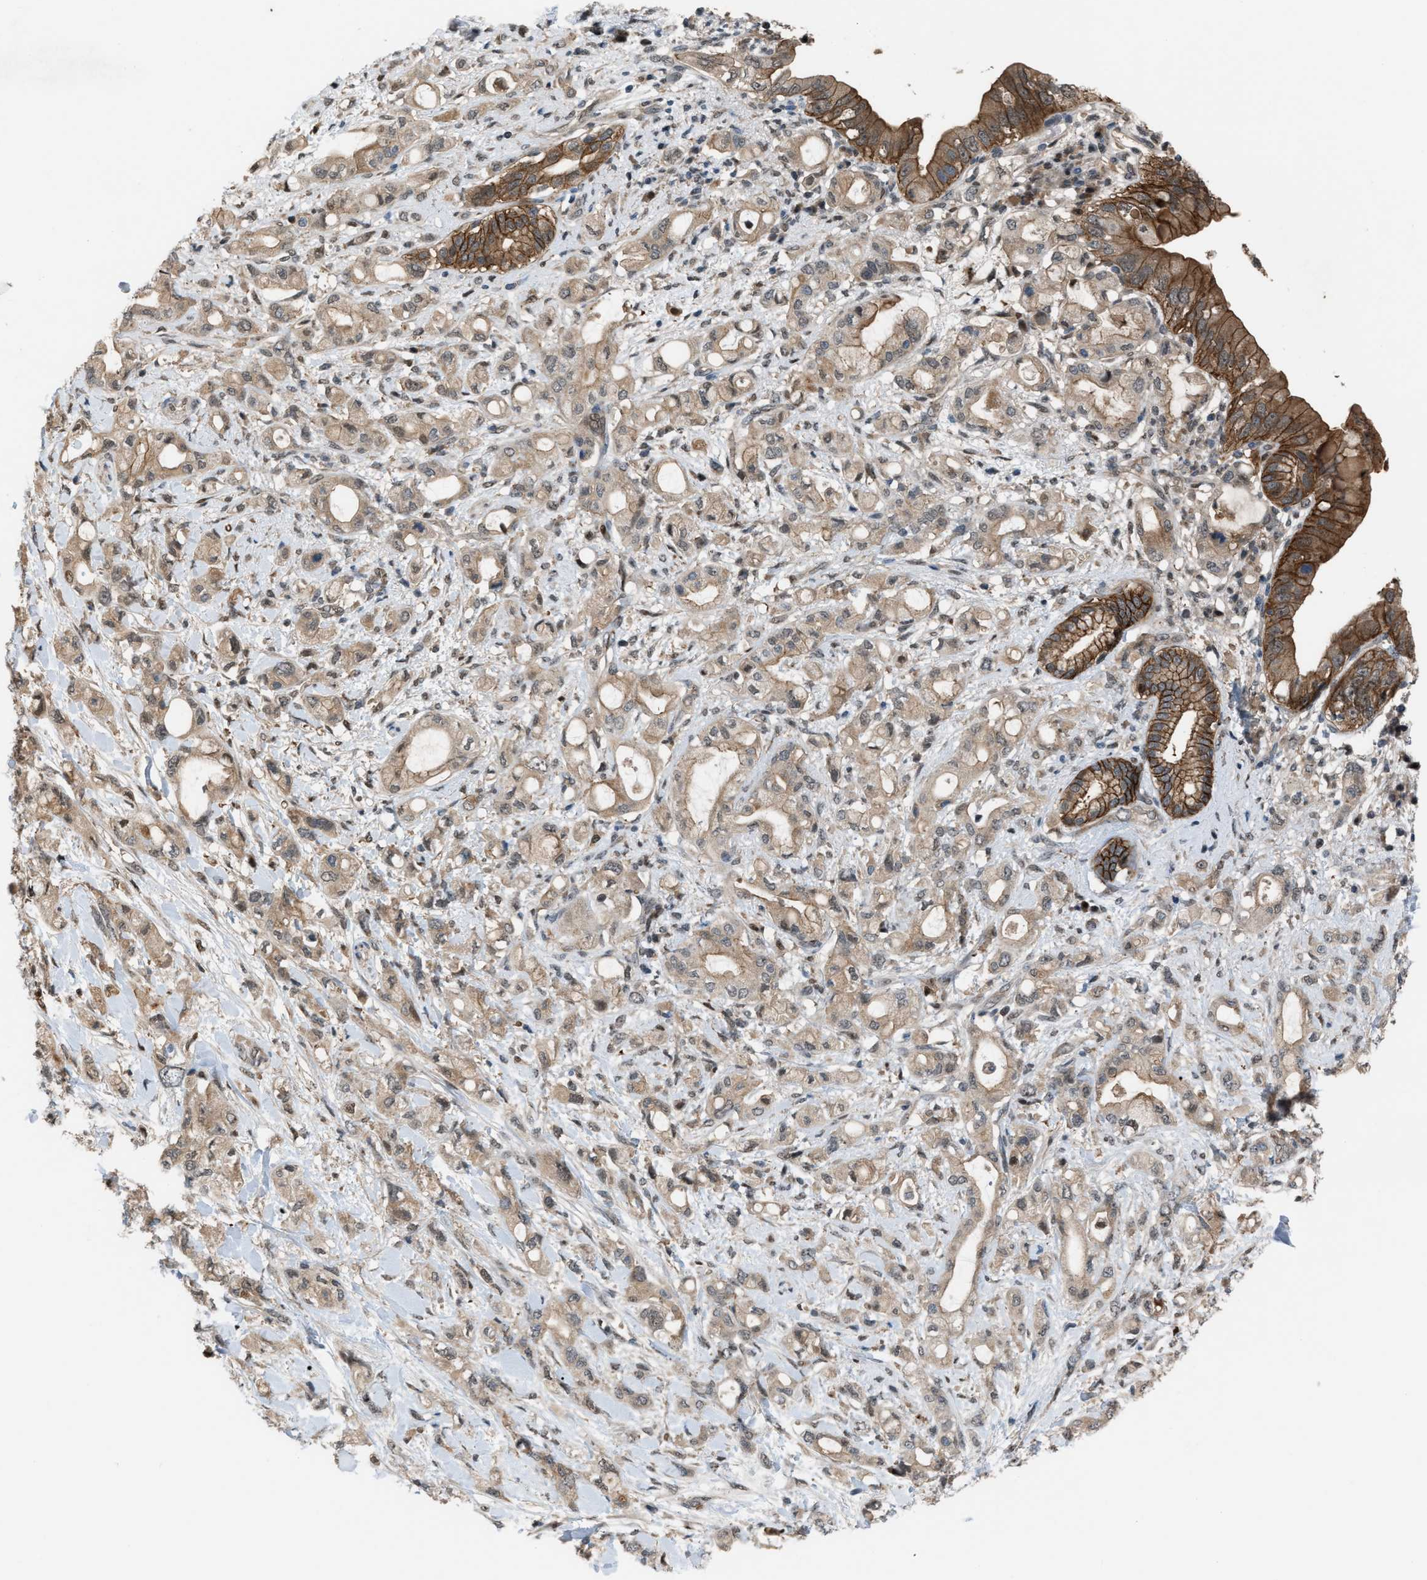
{"staining": {"intensity": "moderate", "quantity": ">75%", "location": "cytoplasmic/membranous,nuclear"}, "tissue": "pancreatic cancer", "cell_type": "Tumor cells", "image_type": "cancer", "snomed": [{"axis": "morphology", "description": "Adenocarcinoma, NOS"}, {"axis": "topography", "description": "Pancreas"}], "caption": "Human pancreatic cancer (adenocarcinoma) stained with a protein marker displays moderate staining in tumor cells.", "gene": "RFFL", "patient": {"sex": "female", "age": 56}}